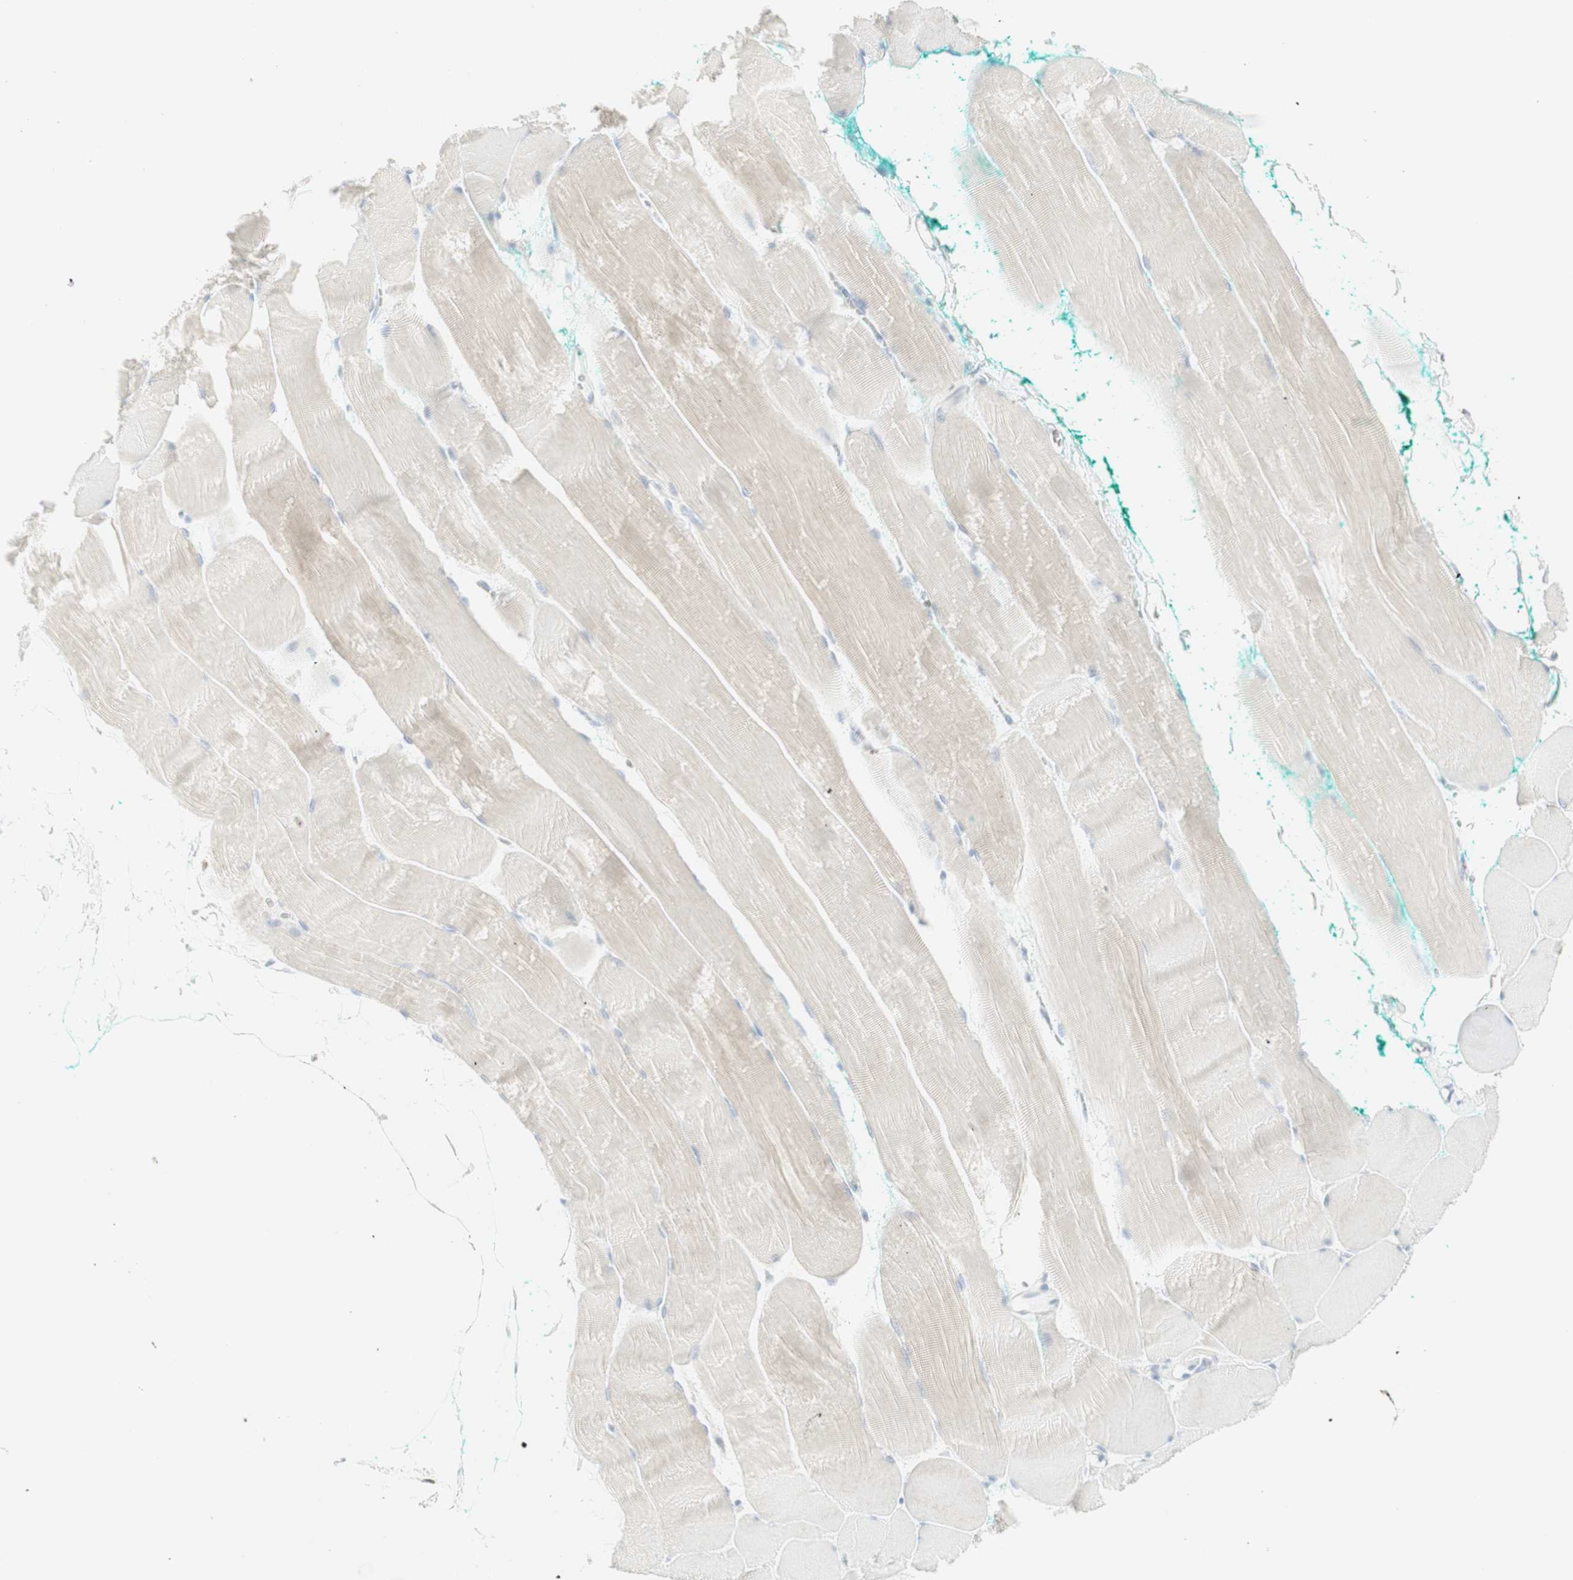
{"staining": {"intensity": "weak", "quantity": ">75%", "location": "cytoplasmic/membranous"}, "tissue": "skeletal muscle", "cell_type": "Myocytes", "image_type": "normal", "snomed": [{"axis": "morphology", "description": "Normal tissue, NOS"}, {"axis": "morphology", "description": "Squamous cell carcinoma, NOS"}, {"axis": "topography", "description": "Skeletal muscle"}], "caption": "IHC (DAB (3,3'-diaminobenzidine)) staining of benign skeletal muscle demonstrates weak cytoplasmic/membranous protein staining in approximately >75% of myocytes.", "gene": "MDK", "patient": {"sex": "male", "age": 51}}